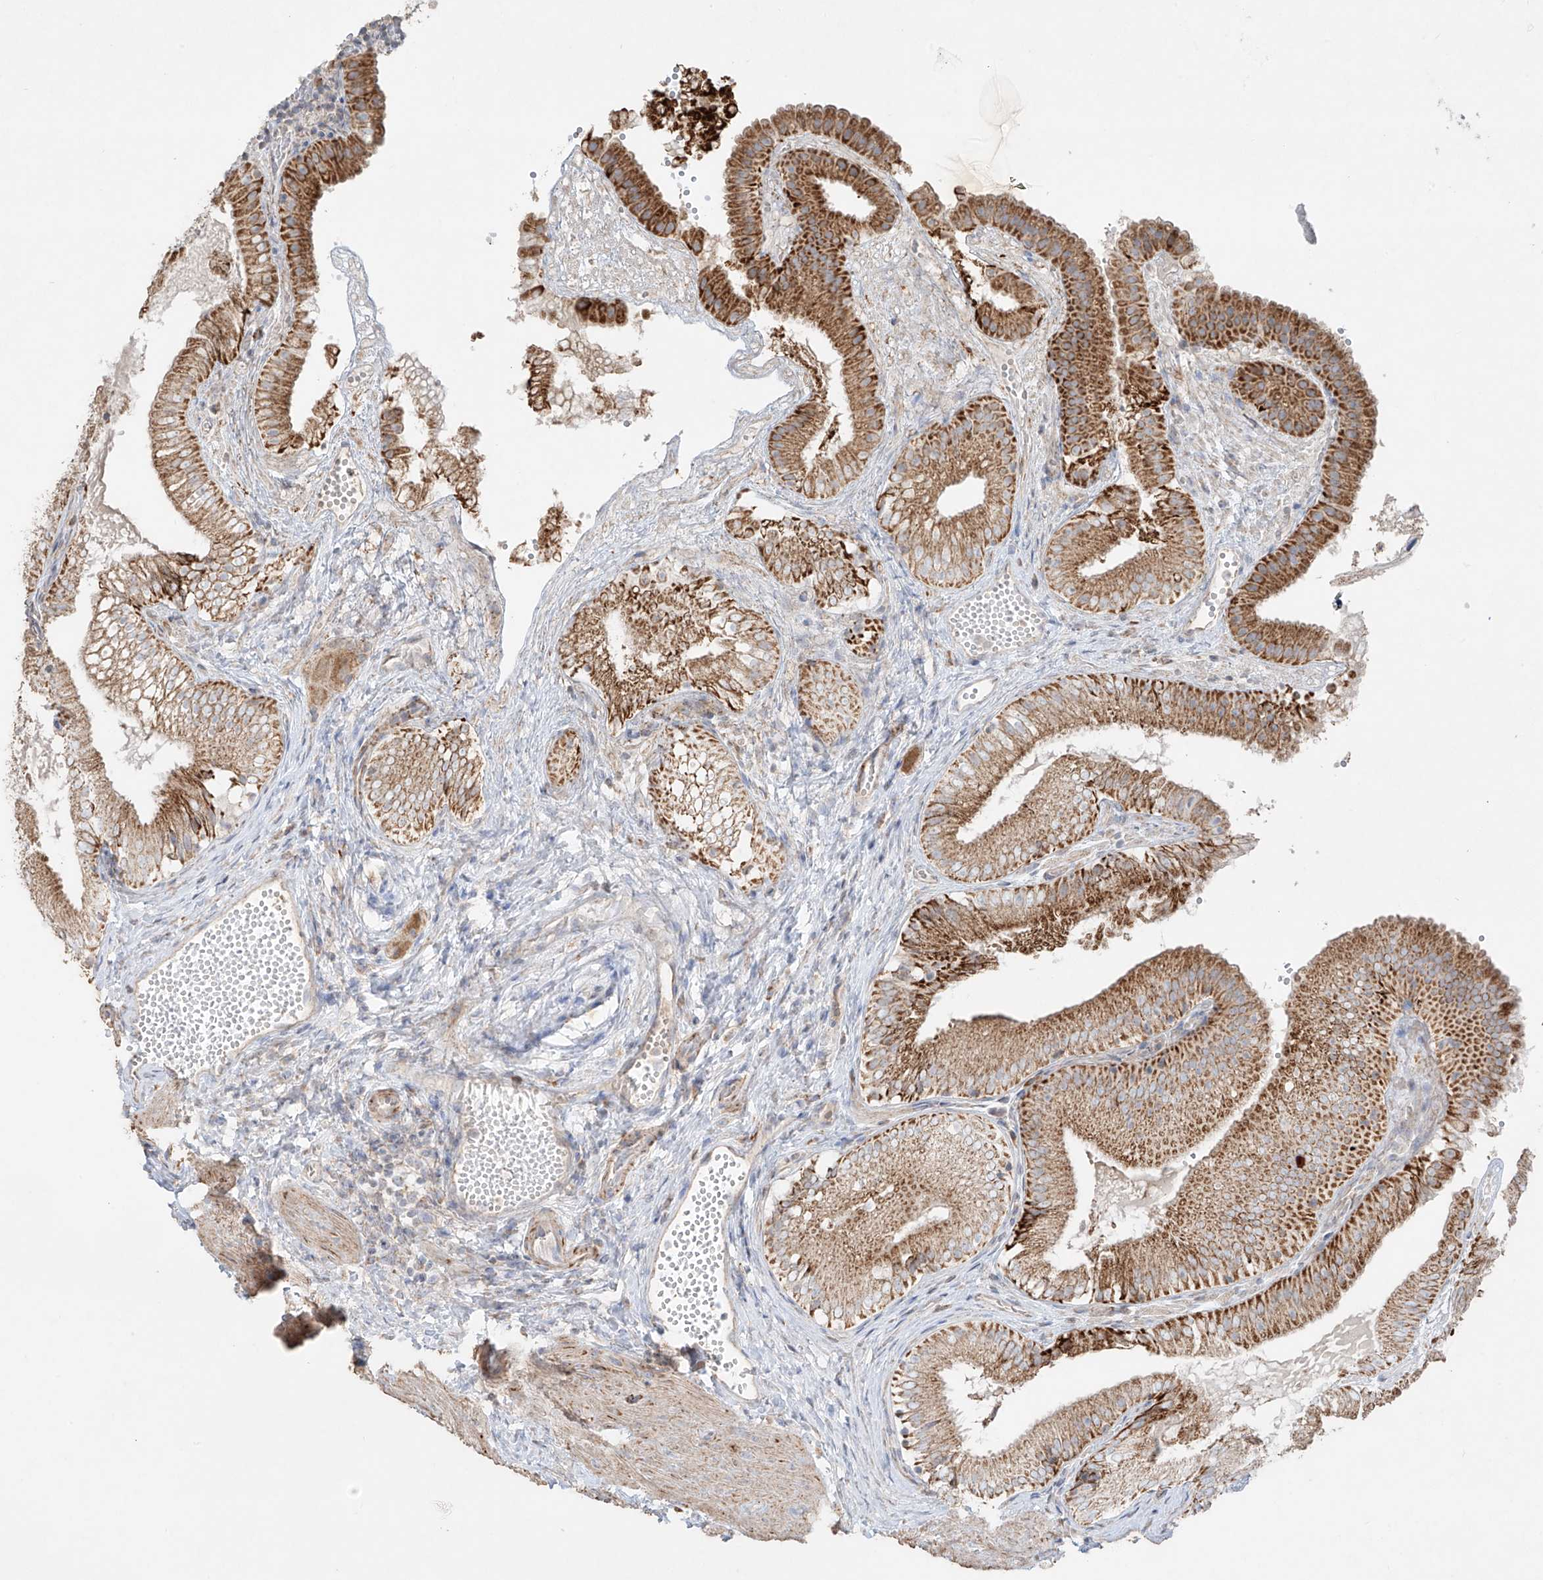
{"staining": {"intensity": "moderate", "quantity": ">75%", "location": "cytoplasmic/membranous"}, "tissue": "gallbladder", "cell_type": "Glandular cells", "image_type": "normal", "snomed": [{"axis": "morphology", "description": "Normal tissue, NOS"}, {"axis": "topography", "description": "Gallbladder"}], "caption": "Protein staining of benign gallbladder displays moderate cytoplasmic/membranous staining in approximately >75% of glandular cells.", "gene": "COLGALT2", "patient": {"sex": "female", "age": 30}}